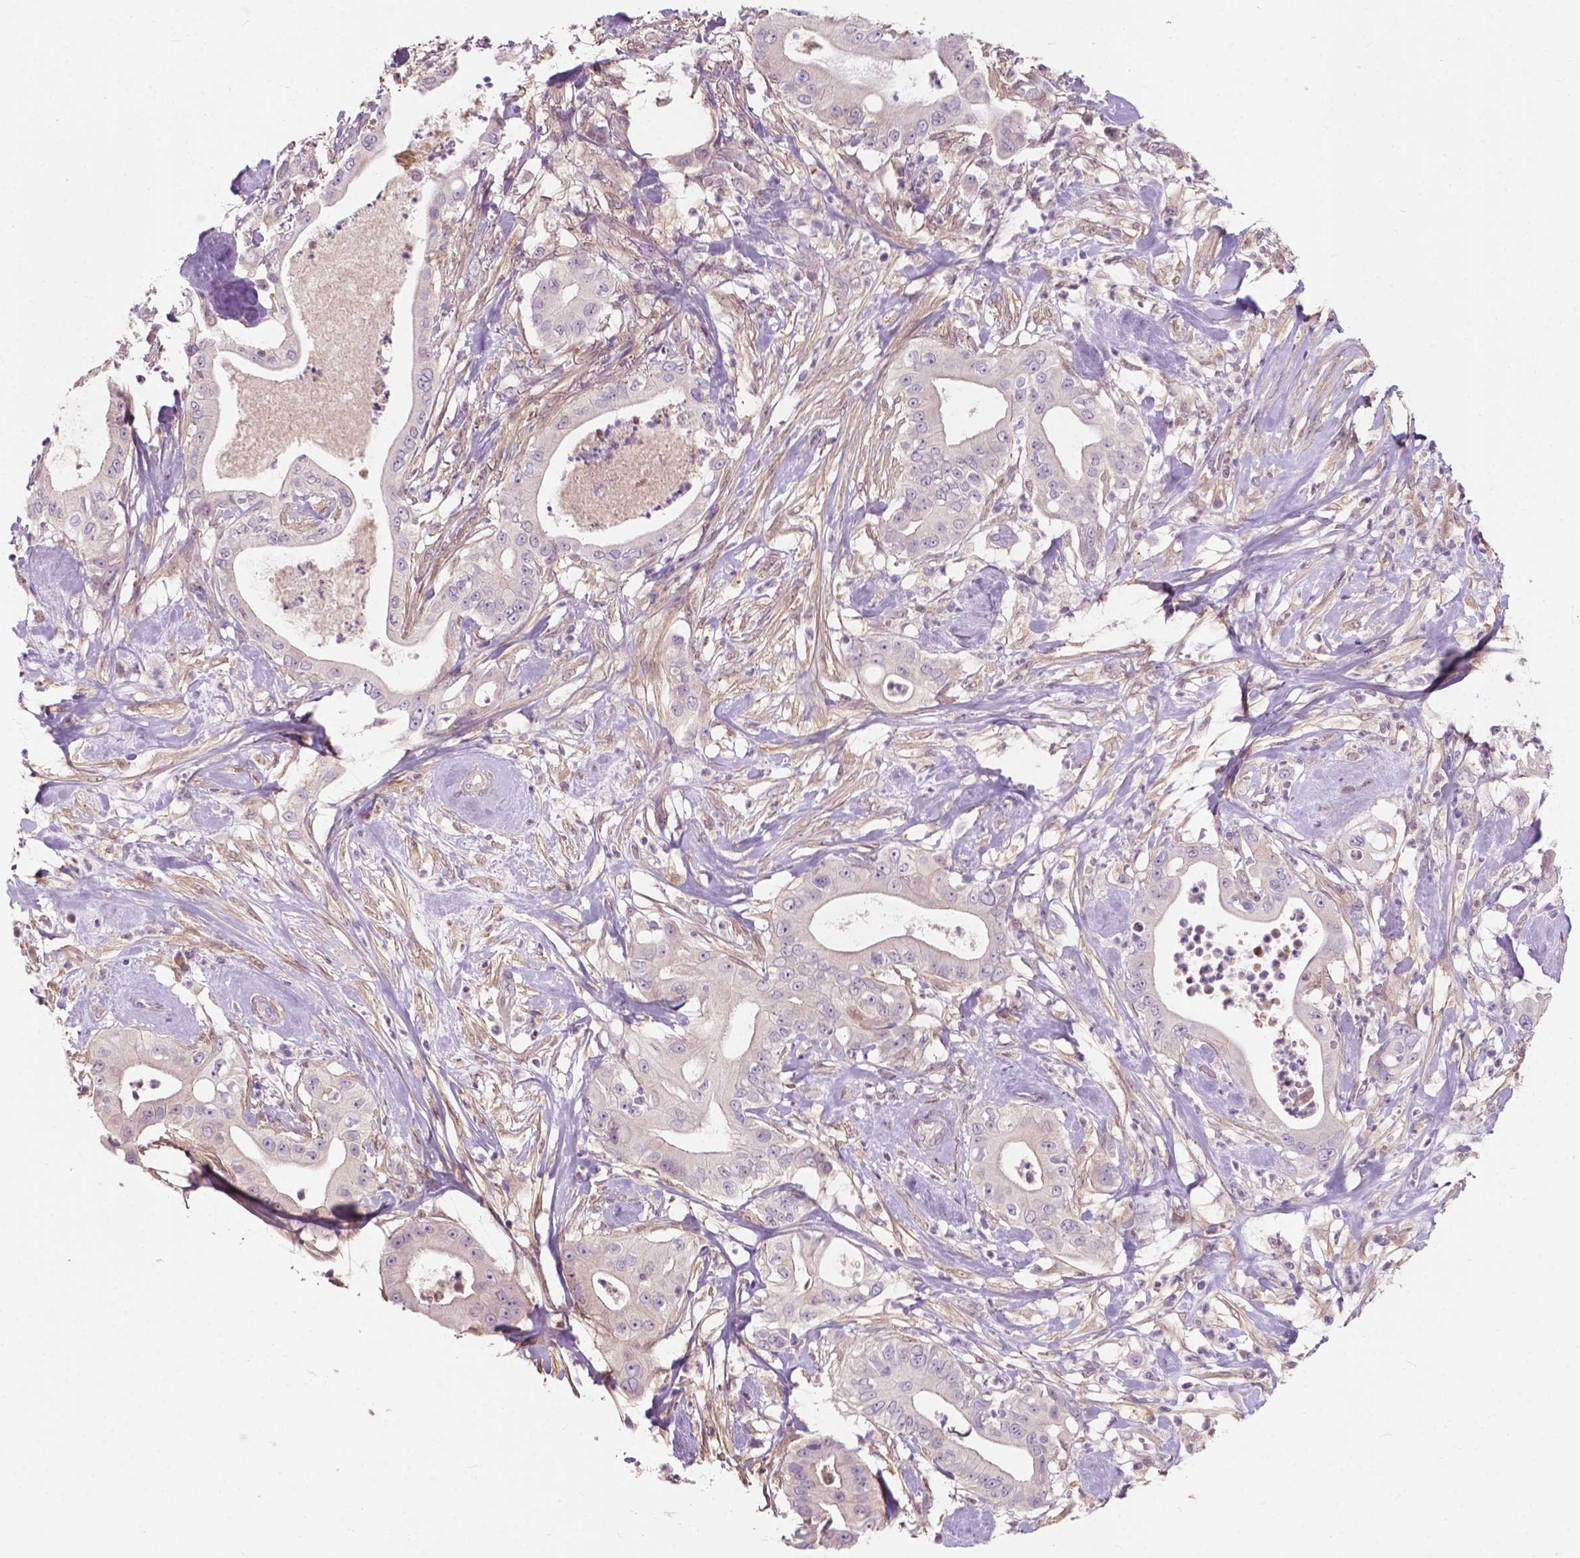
{"staining": {"intensity": "negative", "quantity": "none", "location": "none"}, "tissue": "pancreatic cancer", "cell_type": "Tumor cells", "image_type": "cancer", "snomed": [{"axis": "morphology", "description": "Adenocarcinoma, NOS"}, {"axis": "topography", "description": "Pancreas"}], "caption": "Immunohistochemical staining of pancreatic cancer (adenocarcinoma) demonstrates no significant expression in tumor cells.", "gene": "GPR37", "patient": {"sex": "male", "age": 71}}